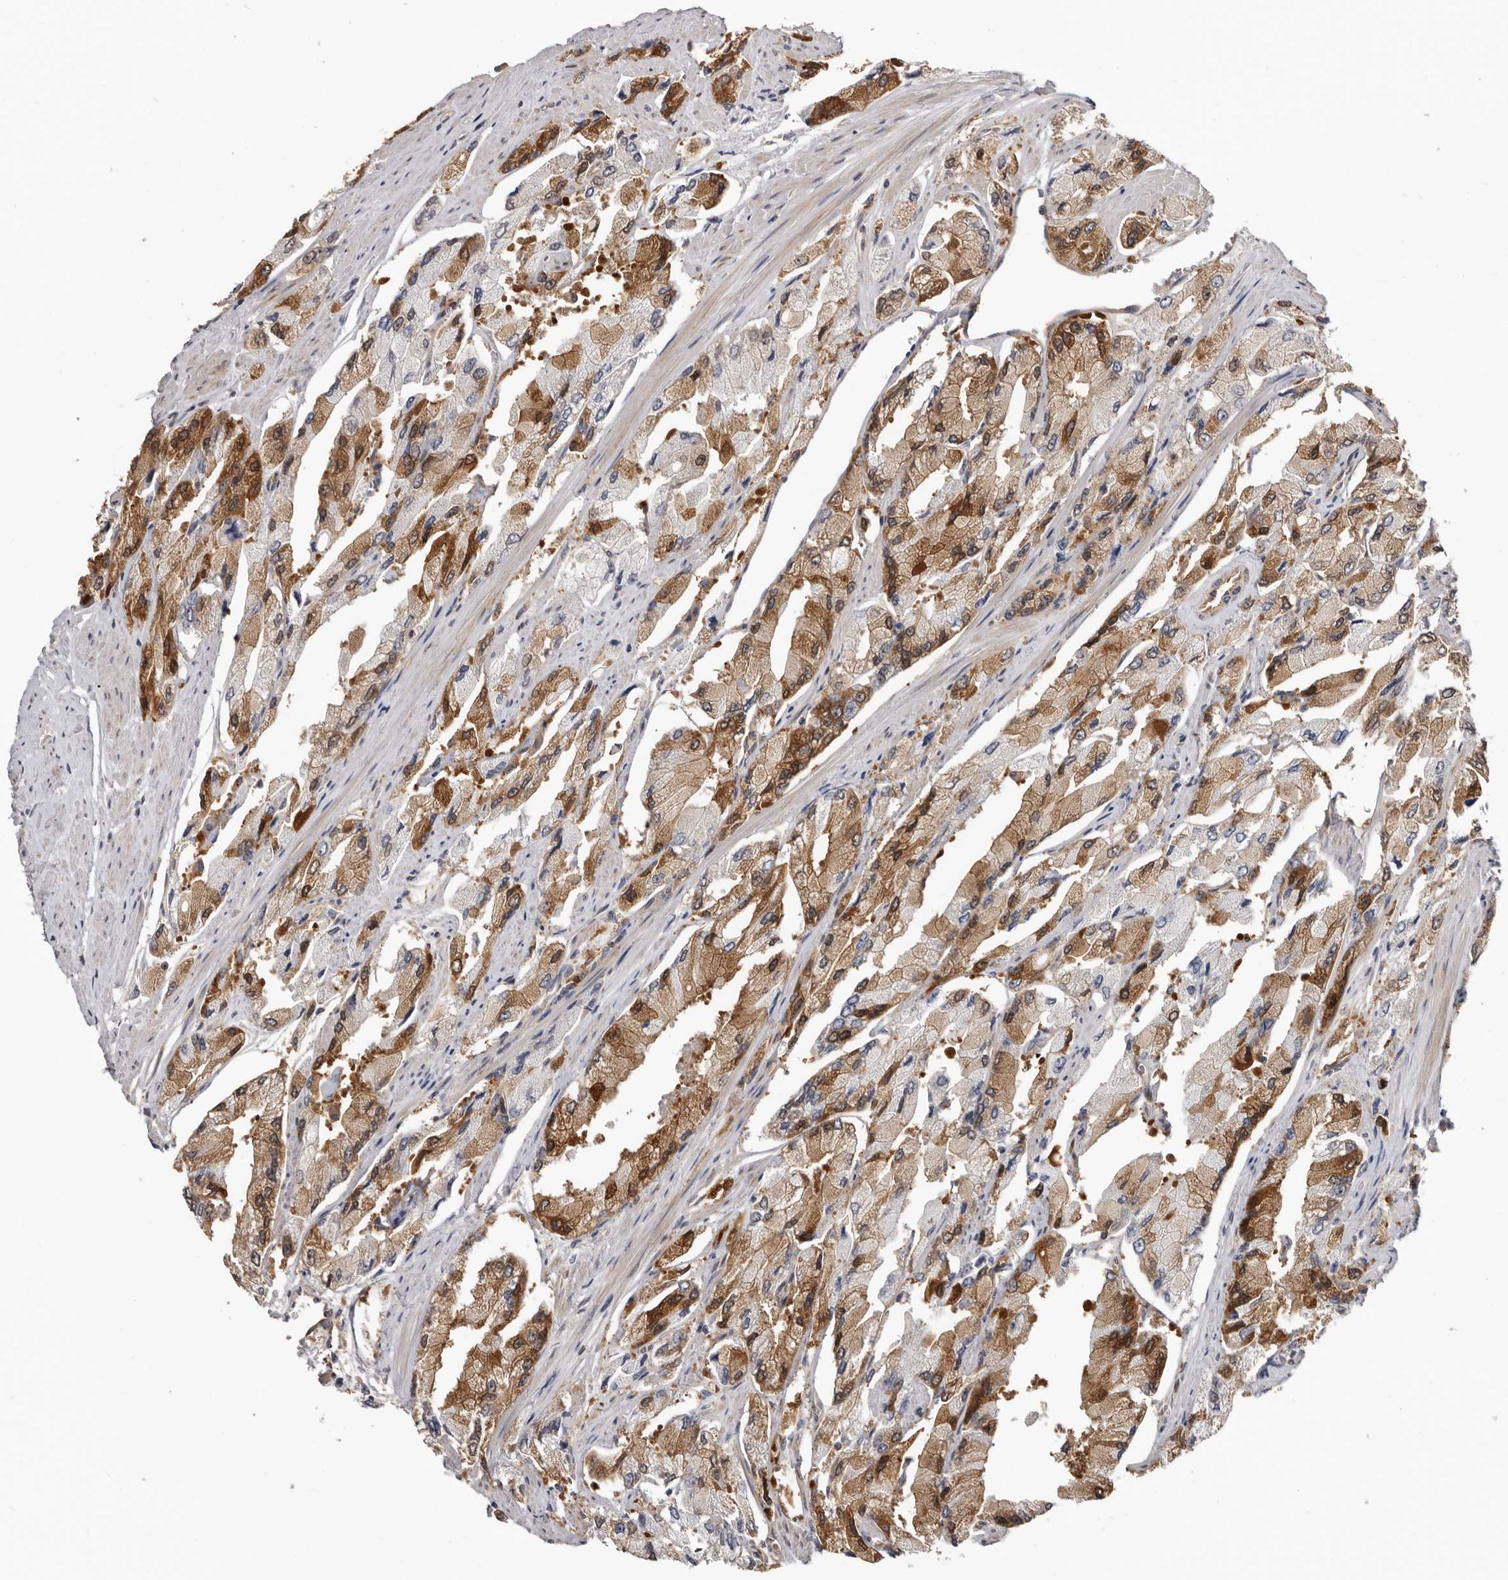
{"staining": {"intensity": "moderate", "quantity": ">75%", "location": "cytoplasmic/membranous"}, "tissue": "prostate cancer", "cell_type": "Tumor cells", "image_type": "cancer", "snomed": [{"axis": "morphology", "description": "Adenocarcinoma, High grade"}, {"axis": "topography", "description": "Prostate"}], "caption": "Human prostate cancer stained with a brown dye shows moderate cytoplasmic/membranous positive expression in approximately >75% of tumor cells.", "gene": "BAD", "patient": {"sex": "male", "age": 58}}